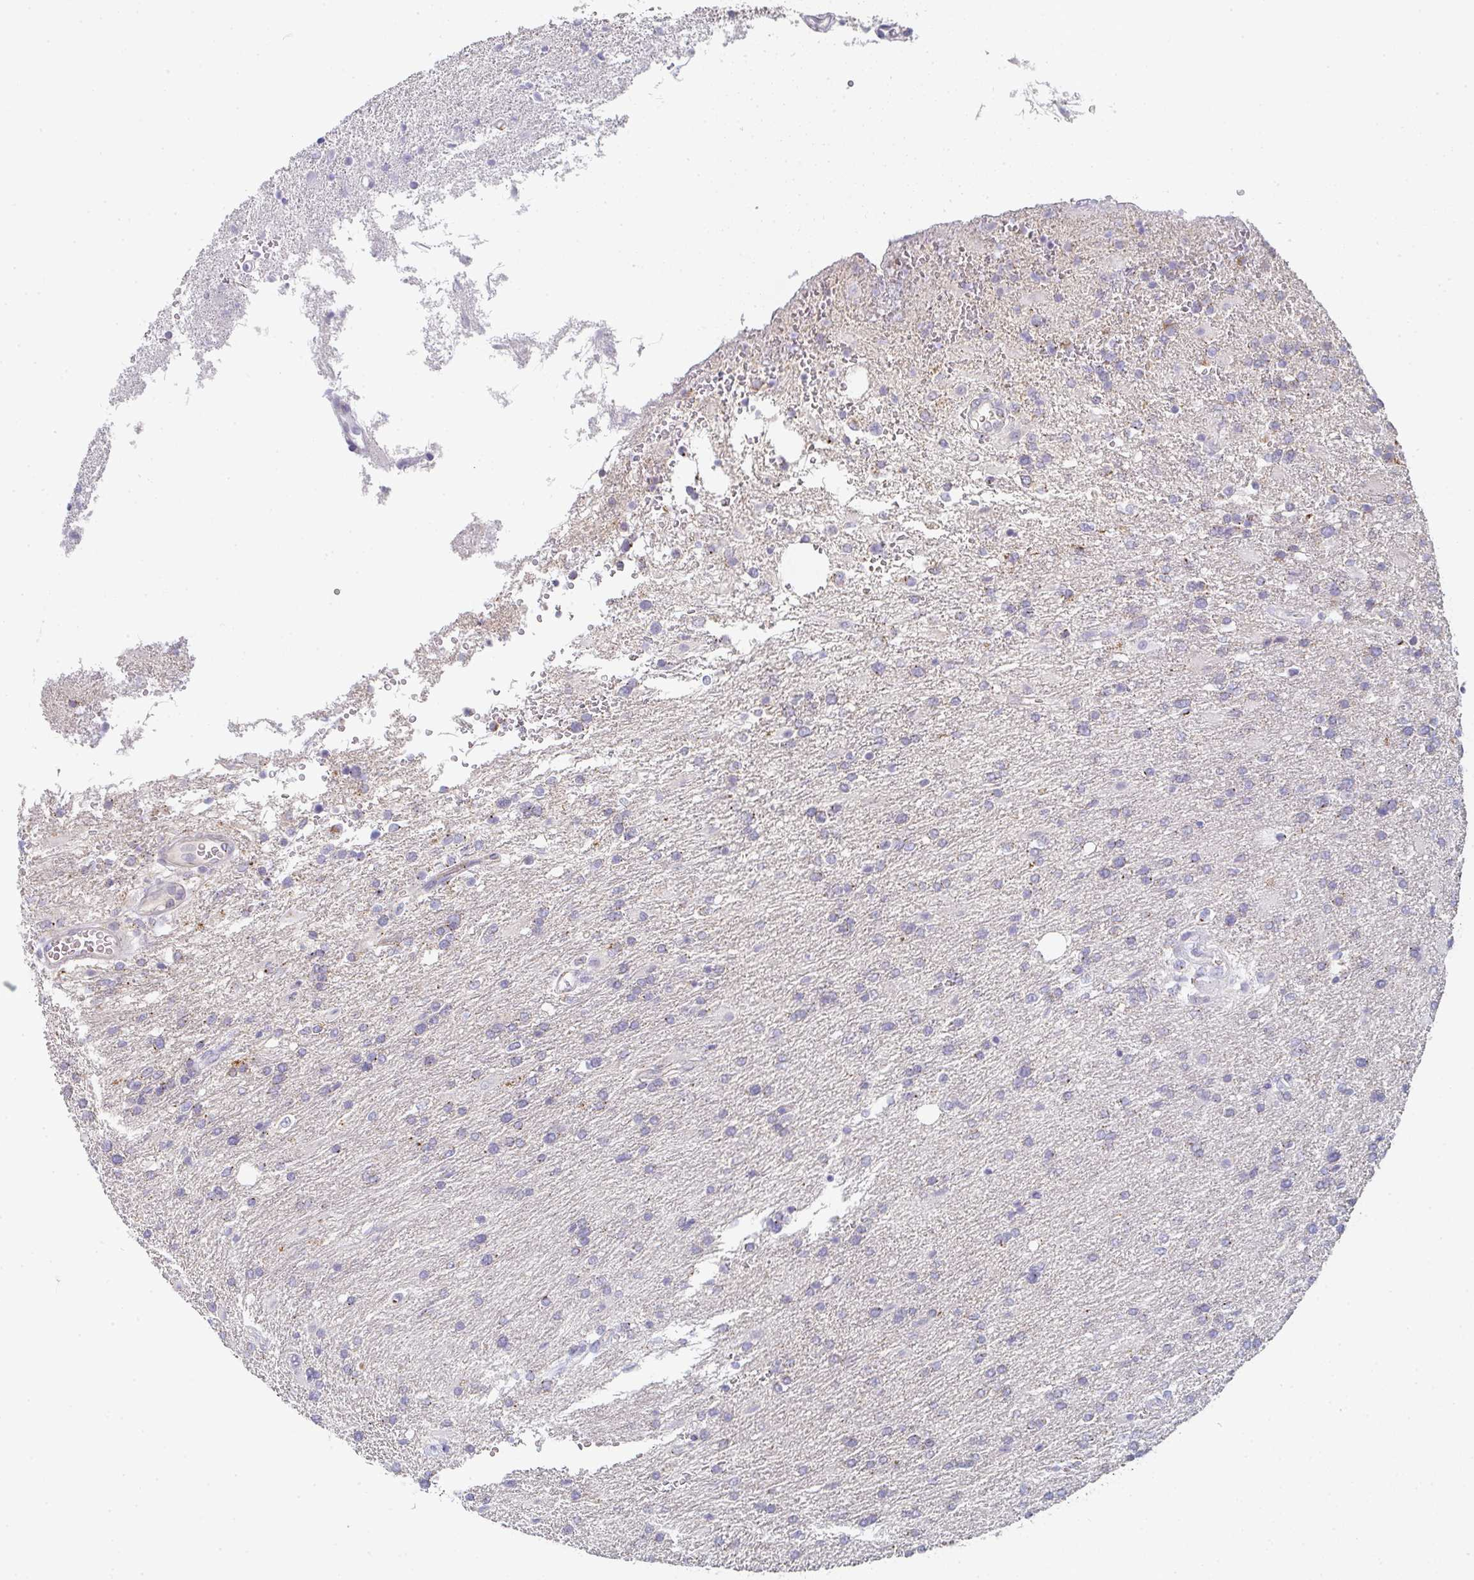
{"staining": {"intensity": "weak", "quantity": "<25%", "location": "cytoplasmic/membranous"}, "tissue": "glioma", "cell_type": "Tumor cells", "image_type": "cancer", "snomed": [{"axis": "morphology", "description": "Glioma, malignant, High grade"}, {"axis": "topography", "description": "Brain"}], "caption": "Protein analysis of malignant glioma (high-grade) exhibits no significant staining in tumor cells. (Immunohistochemistry, brightfield microscopy, high magnification).", "gene": "CHMP5", "patient": {"sex": "male", "age": 56}}